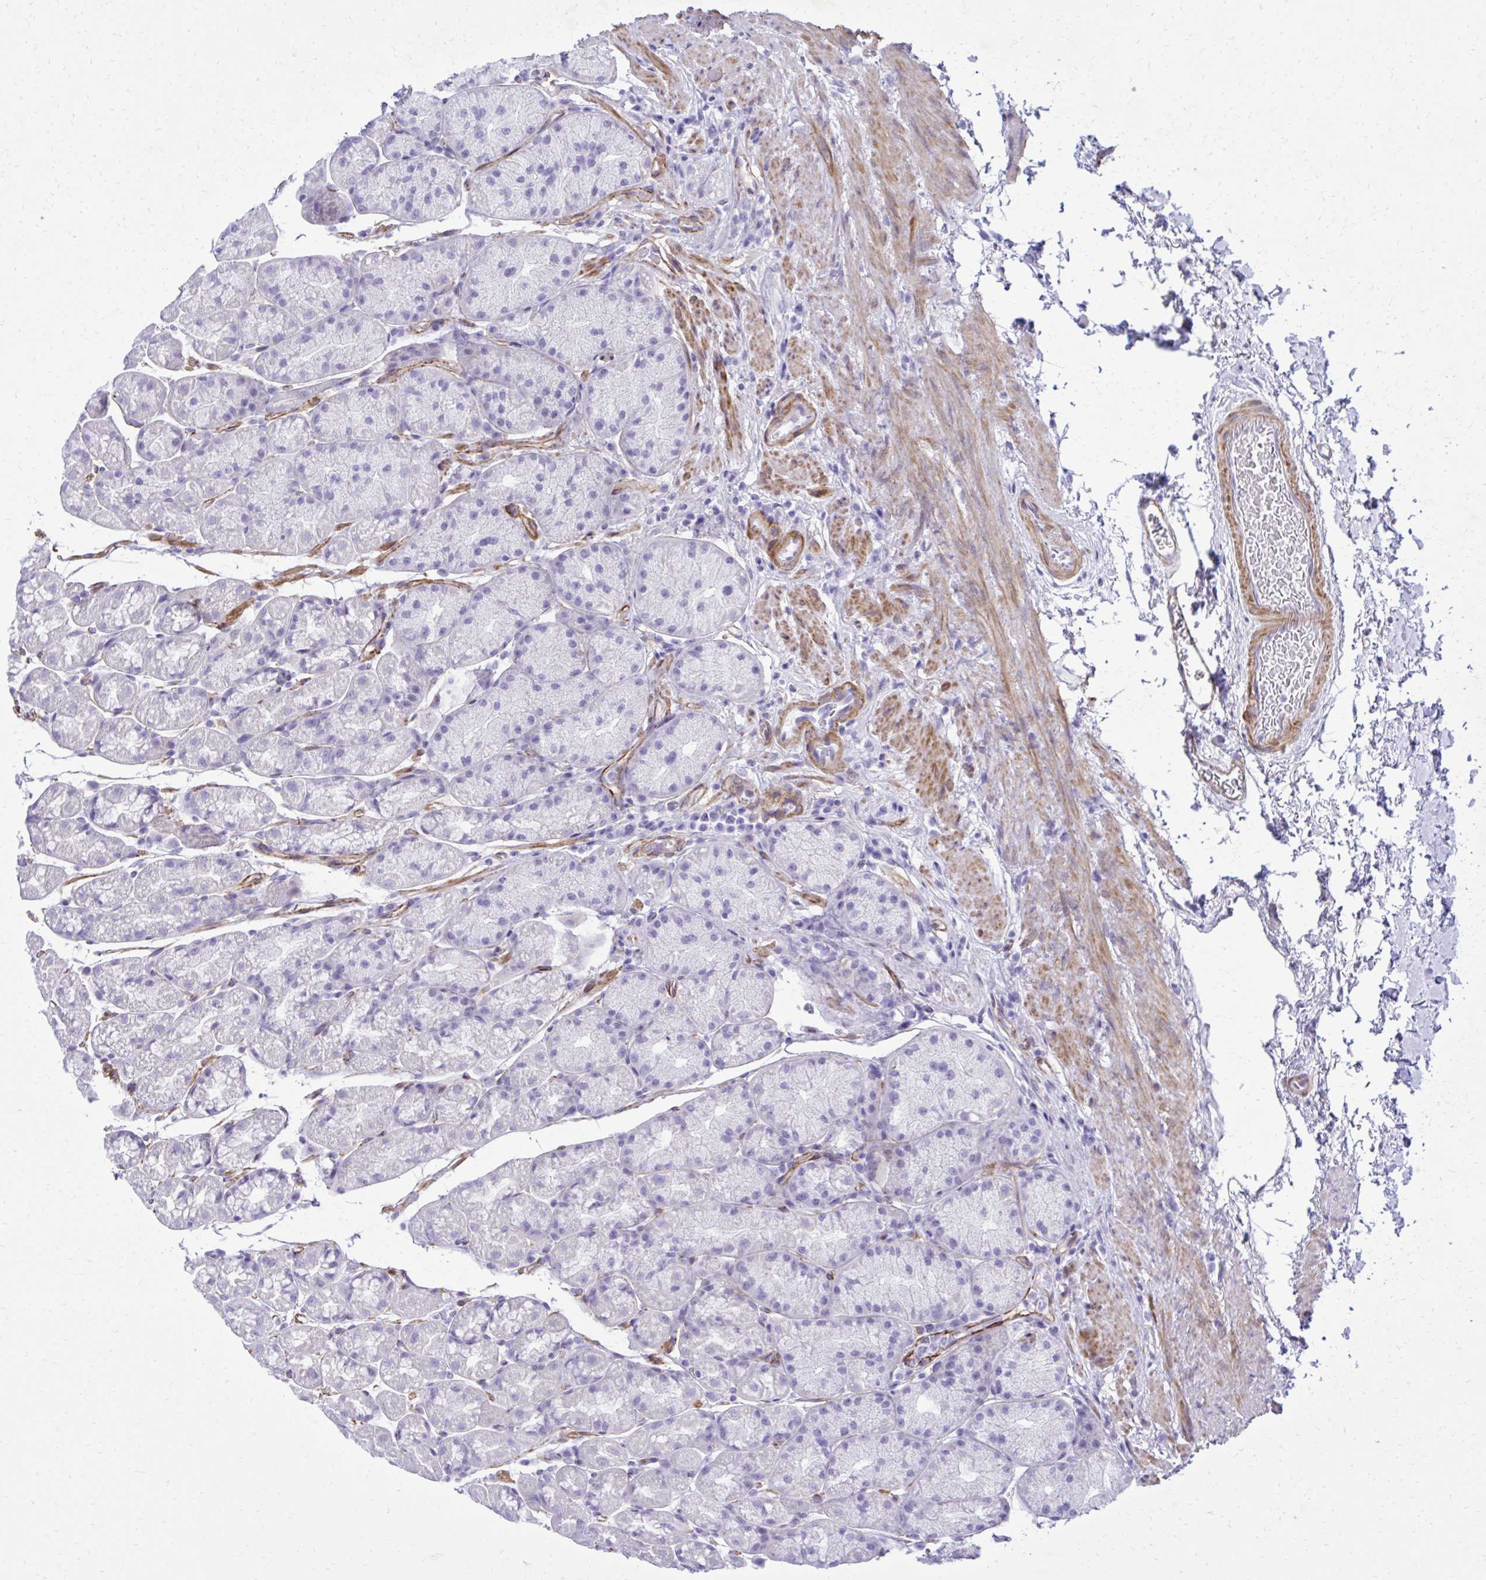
{"staining": {"intensity": "negative", "quantity": "none", "location": "none"}, "tissue": "stomach", "cell_type": "Glandular cells", "image_type": "normal", "snomed": [{"axis": "morphology", "description": "Normal tissue, NOS"}, {"axis": "topography", "description": "Stomach, lower"}], "caption": "This is an IHC histopathology image of benign stomach. There is no expression in glandular cells.", "gene": "PITPNM3", "patient": {"sex": "male", "age": 67}}